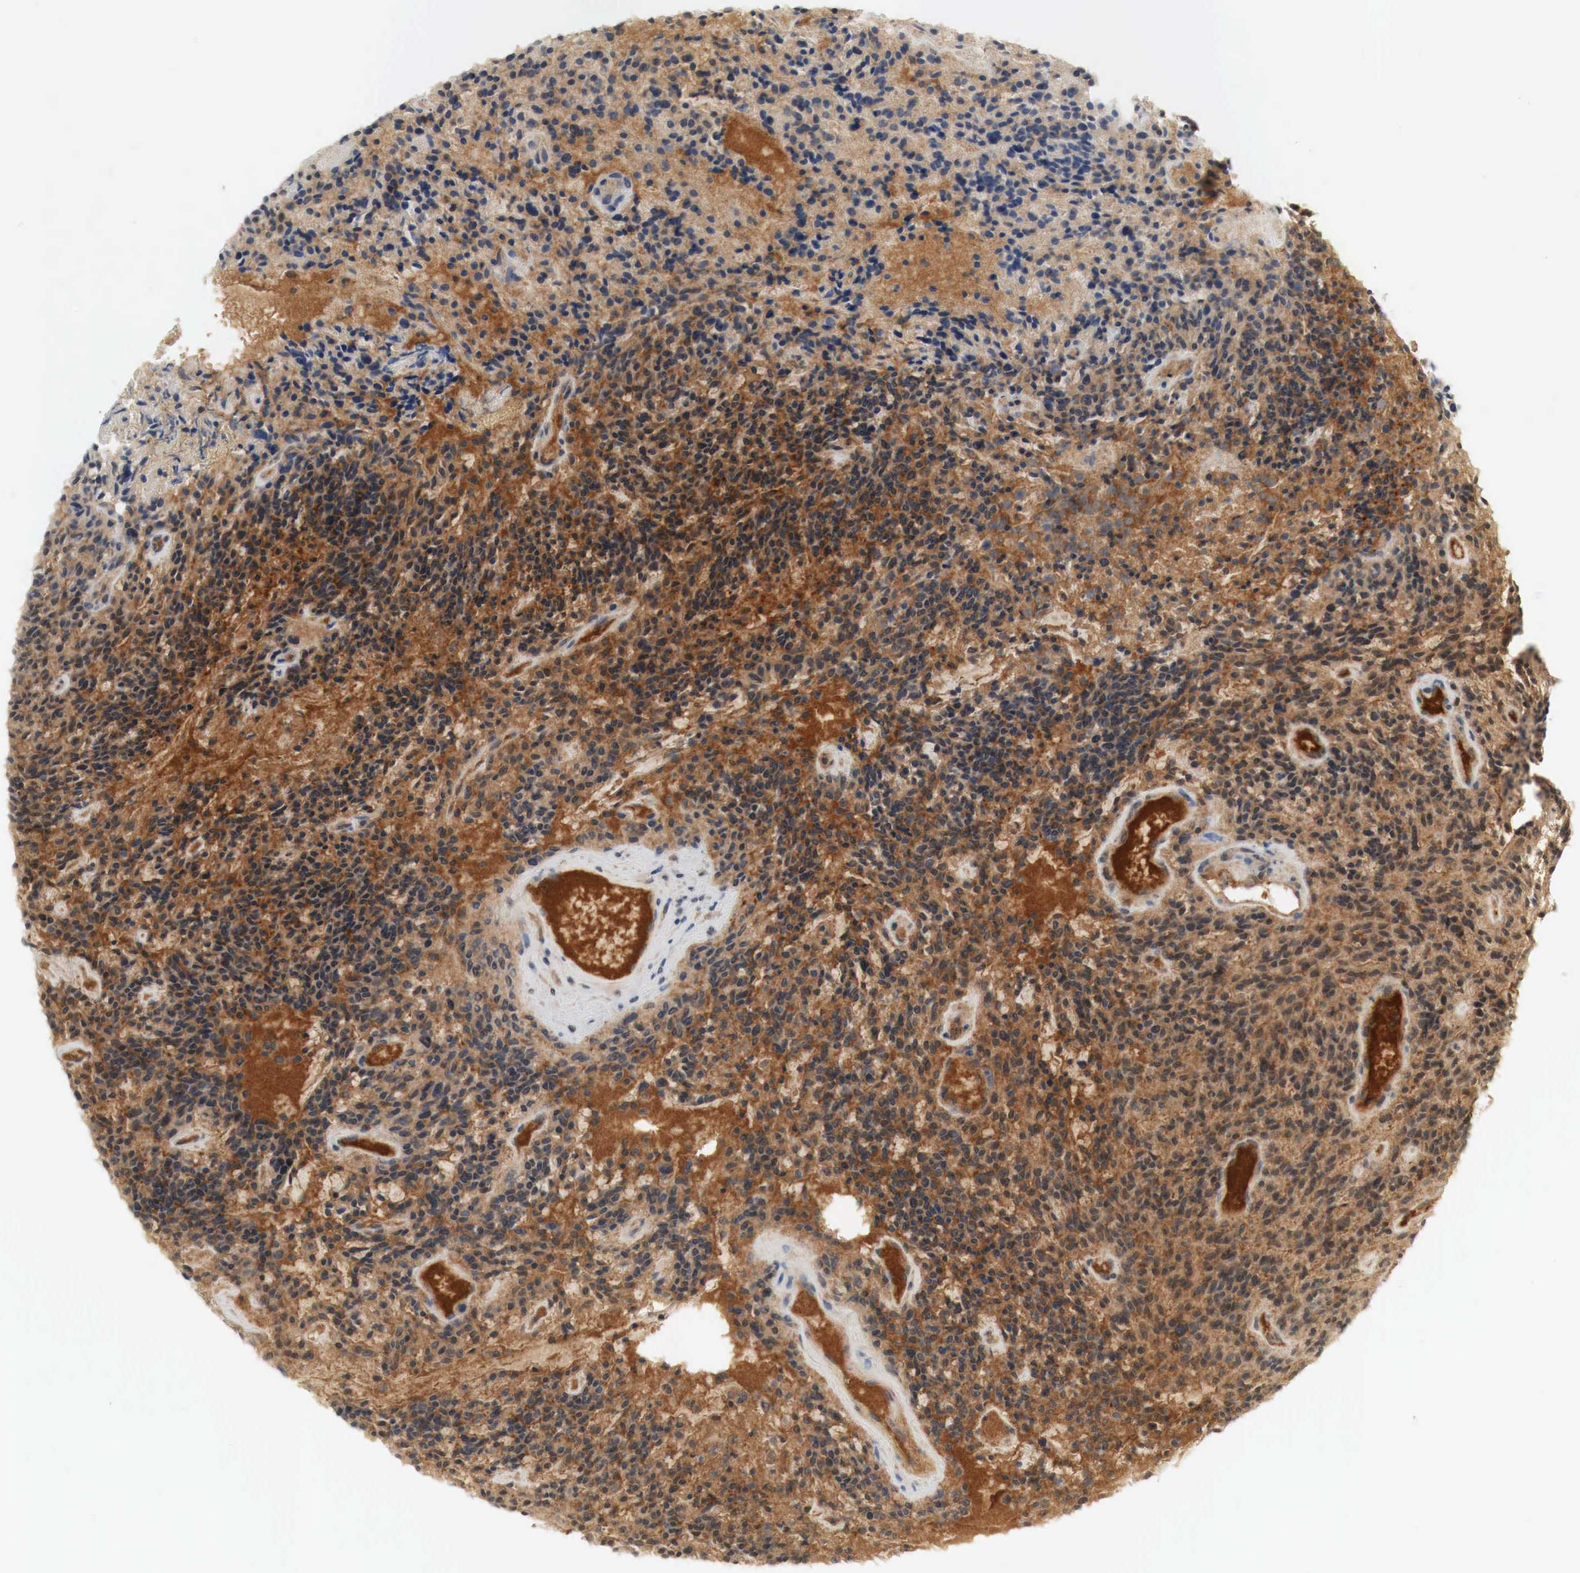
{"staining": {"intensity": "strong", "quantity": ">75%", "location": "cytoplasmic/membranous"}, "tissue": "glioma", "cell_type": "Tumor cells", "image_type": "cancer", "snomed": [{"axis": "morphology", "description": "Glioma, malignant, High grade"}, {"axis": "topography", "description": "Brain"}], "caption": "There is high levels of strong cytoplasmic/membranous positivity in tumor cells of glioma, as demonstrated by immunohistochemical staining (brown color).", "gene": "MYC", "patient": {"sex": "female", "age": 13}}